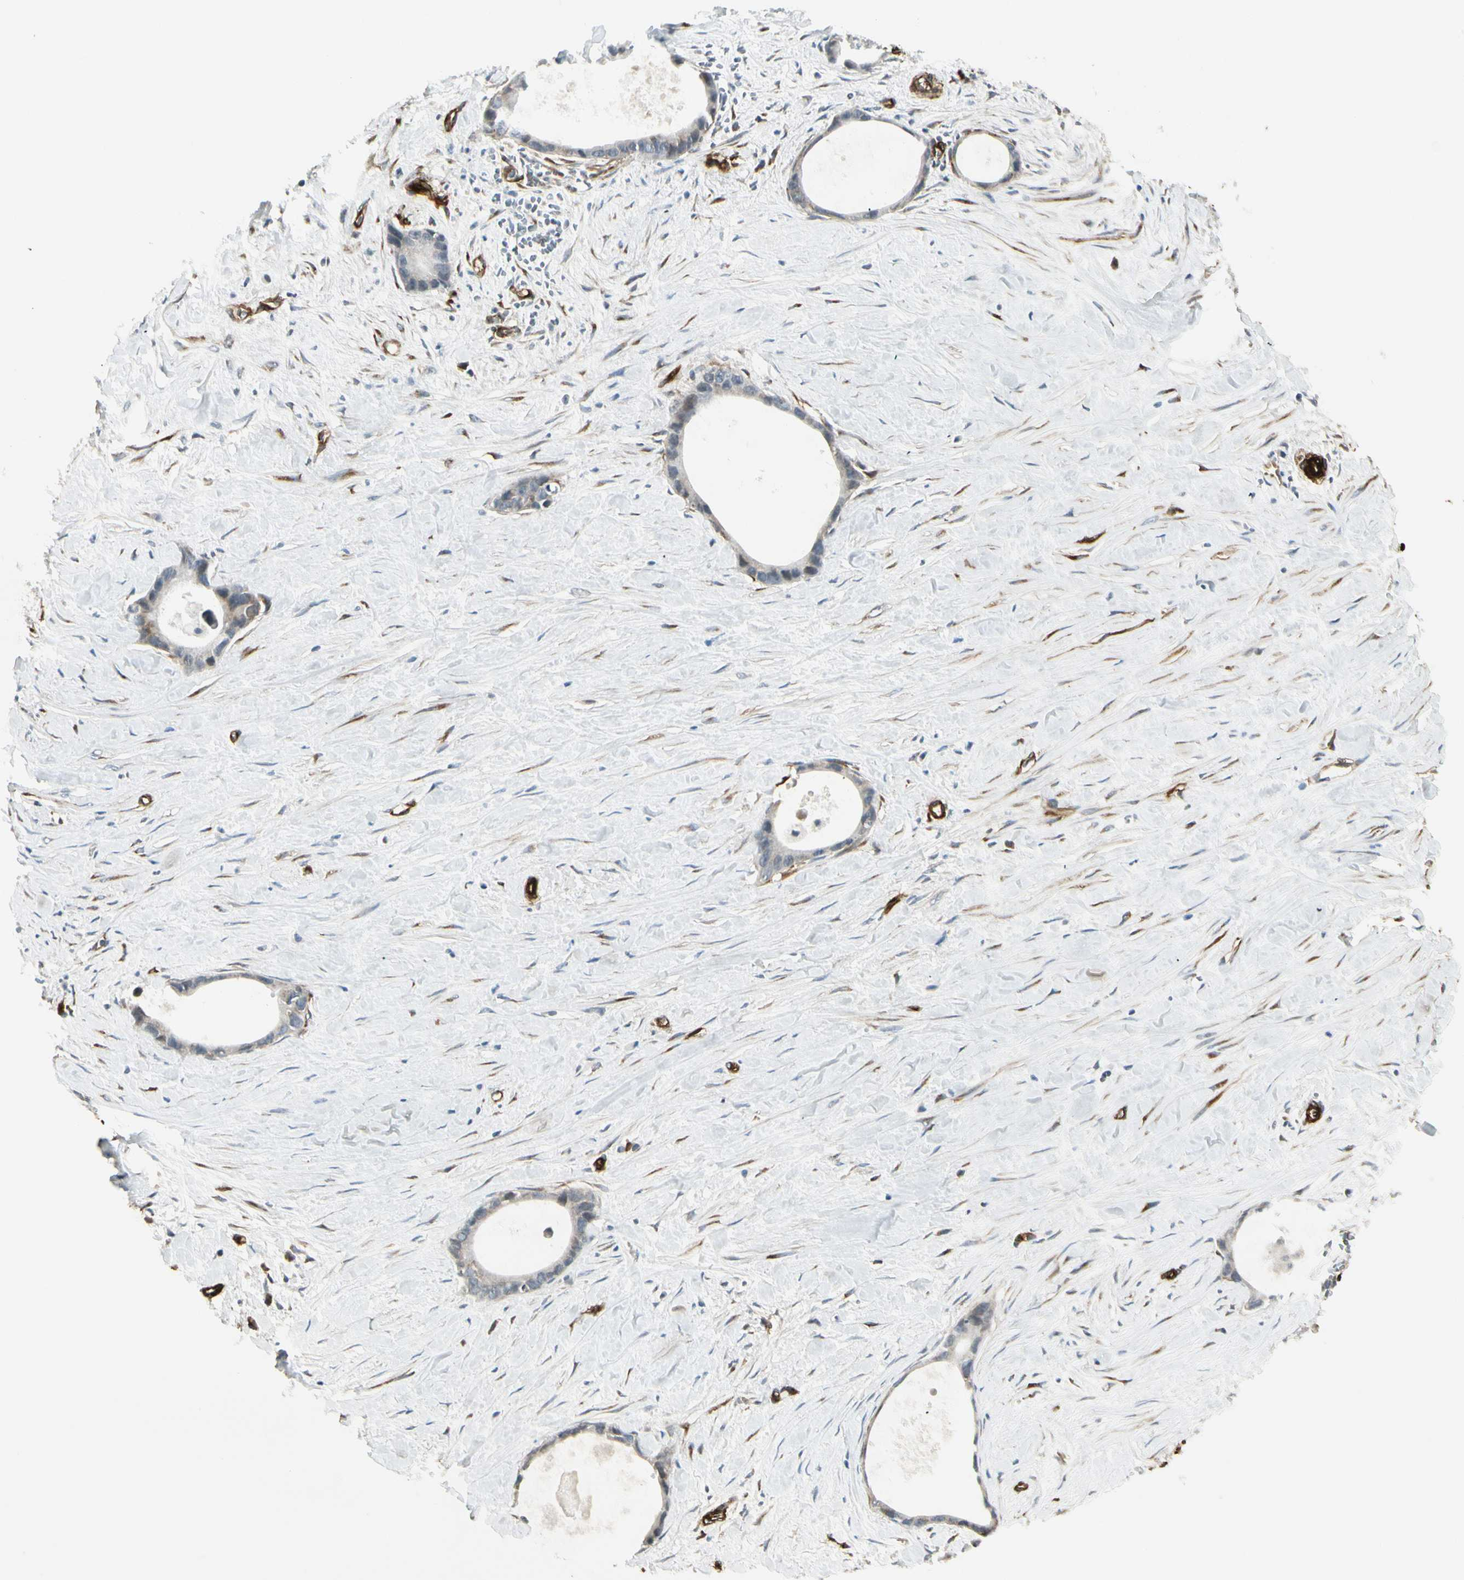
{"staining": {"intensity": "negative", "quantity": "none", "location": "none"}, "tissue": "liver cancer", "cell_type": "Tumor cells", "image_type": "cancer", "snomed": [{"axis": "morphology", "description": "Cholangiocarcinoma"}, {"axis": "topography", "description": "Liver"}], "caption": "Liver cancer stained for a protein using IHC displays no positivity tumor cells.", "gene": "MCAM", "patient": {"sex": "female", "age": 55}}